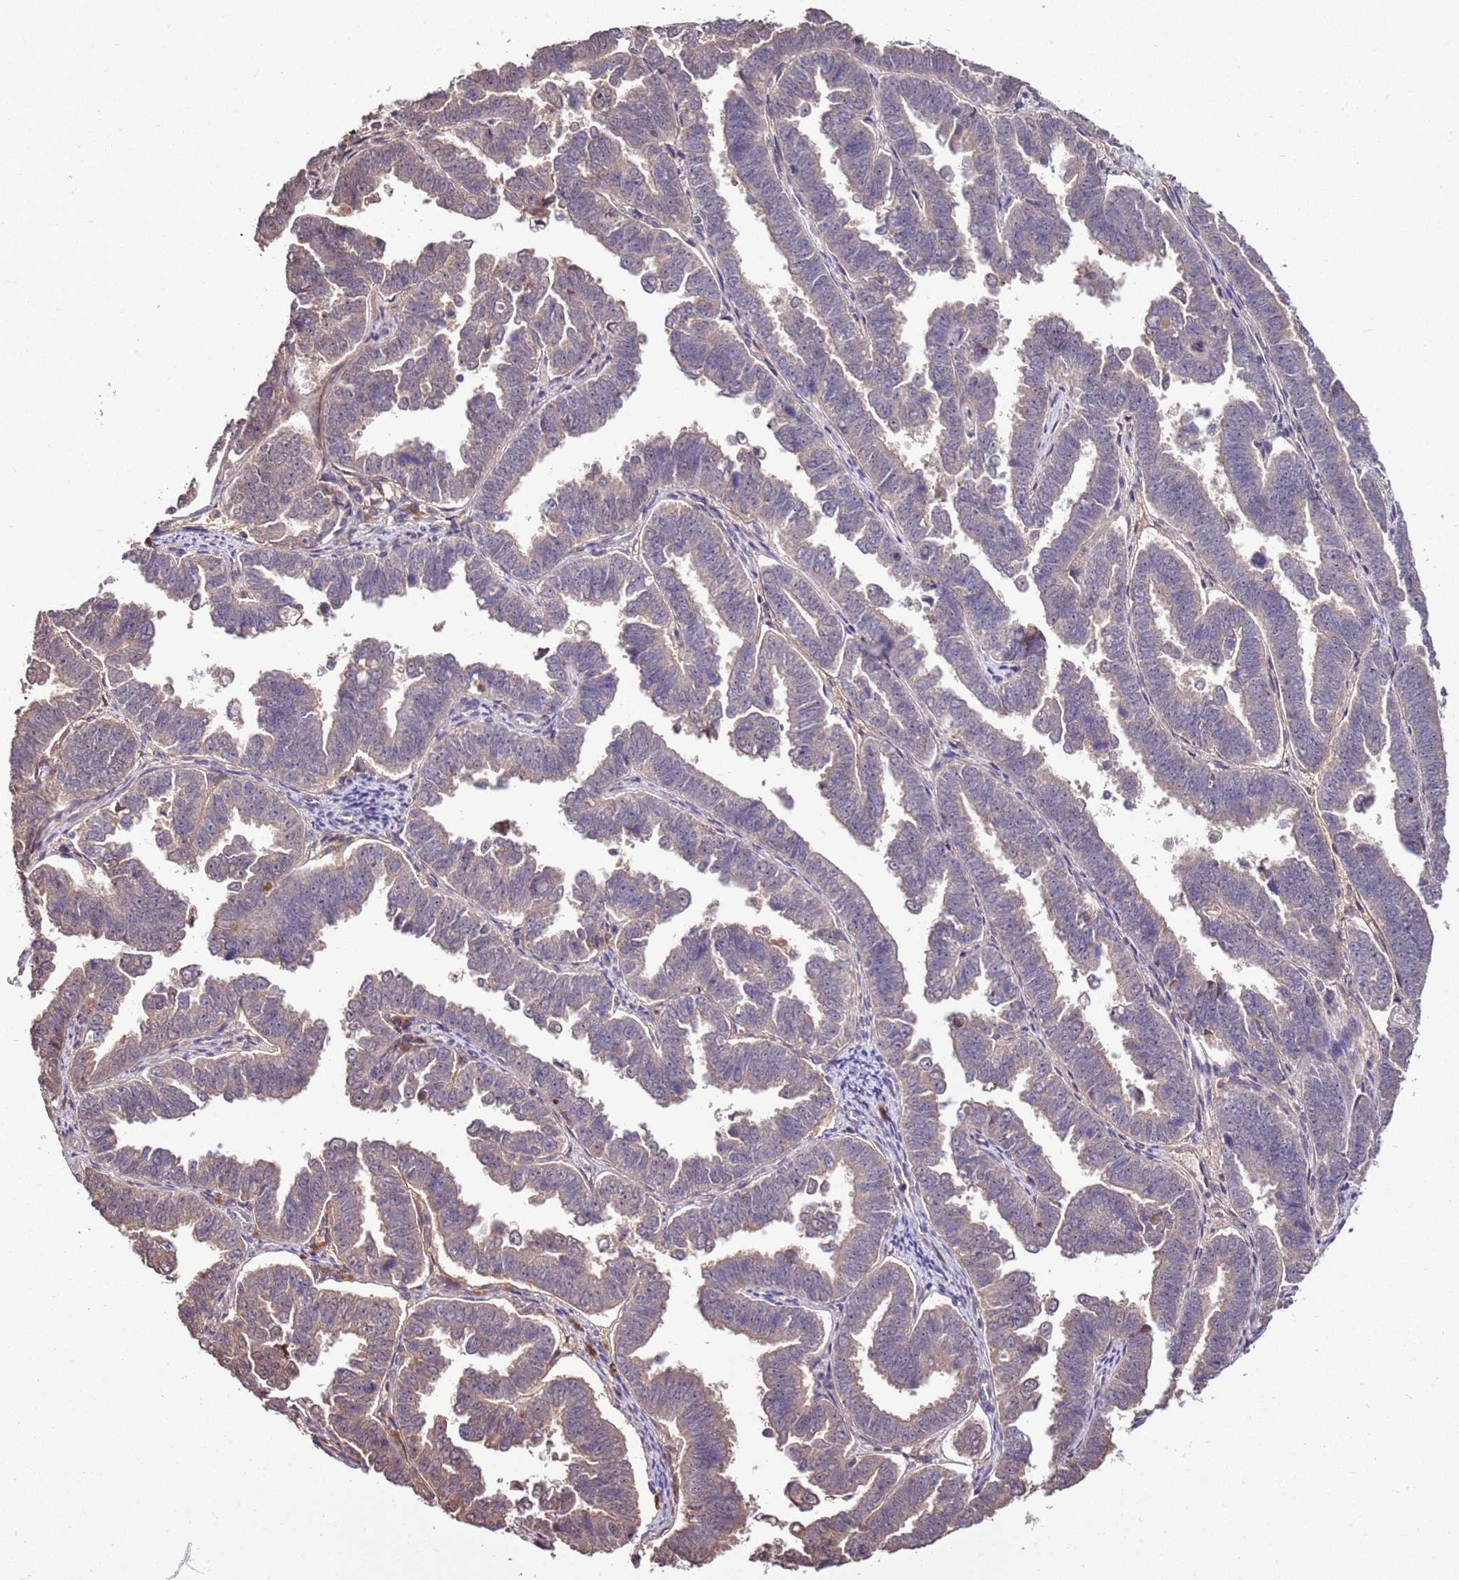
{"staining": {"intensity": "negative", "quantity": "none", "location": "none"}, "tissue": "endometrial cancer", "cell_type": "Tumor cells", "image_type": "cancer", "snomed": [{"axis": "morphology", "description": "Adenocarcinoma, NOS"}, {"axis": "topography", "description": "Endometrium"}], "caption": "IHC image of neoplastic tissue: endometrial cancer stained with DAB displays no significant protein expression in tumor cells. Nuclei are stained in blue.", "gene": "BBS5", "patient": {"sex": "female", "age": 75}}